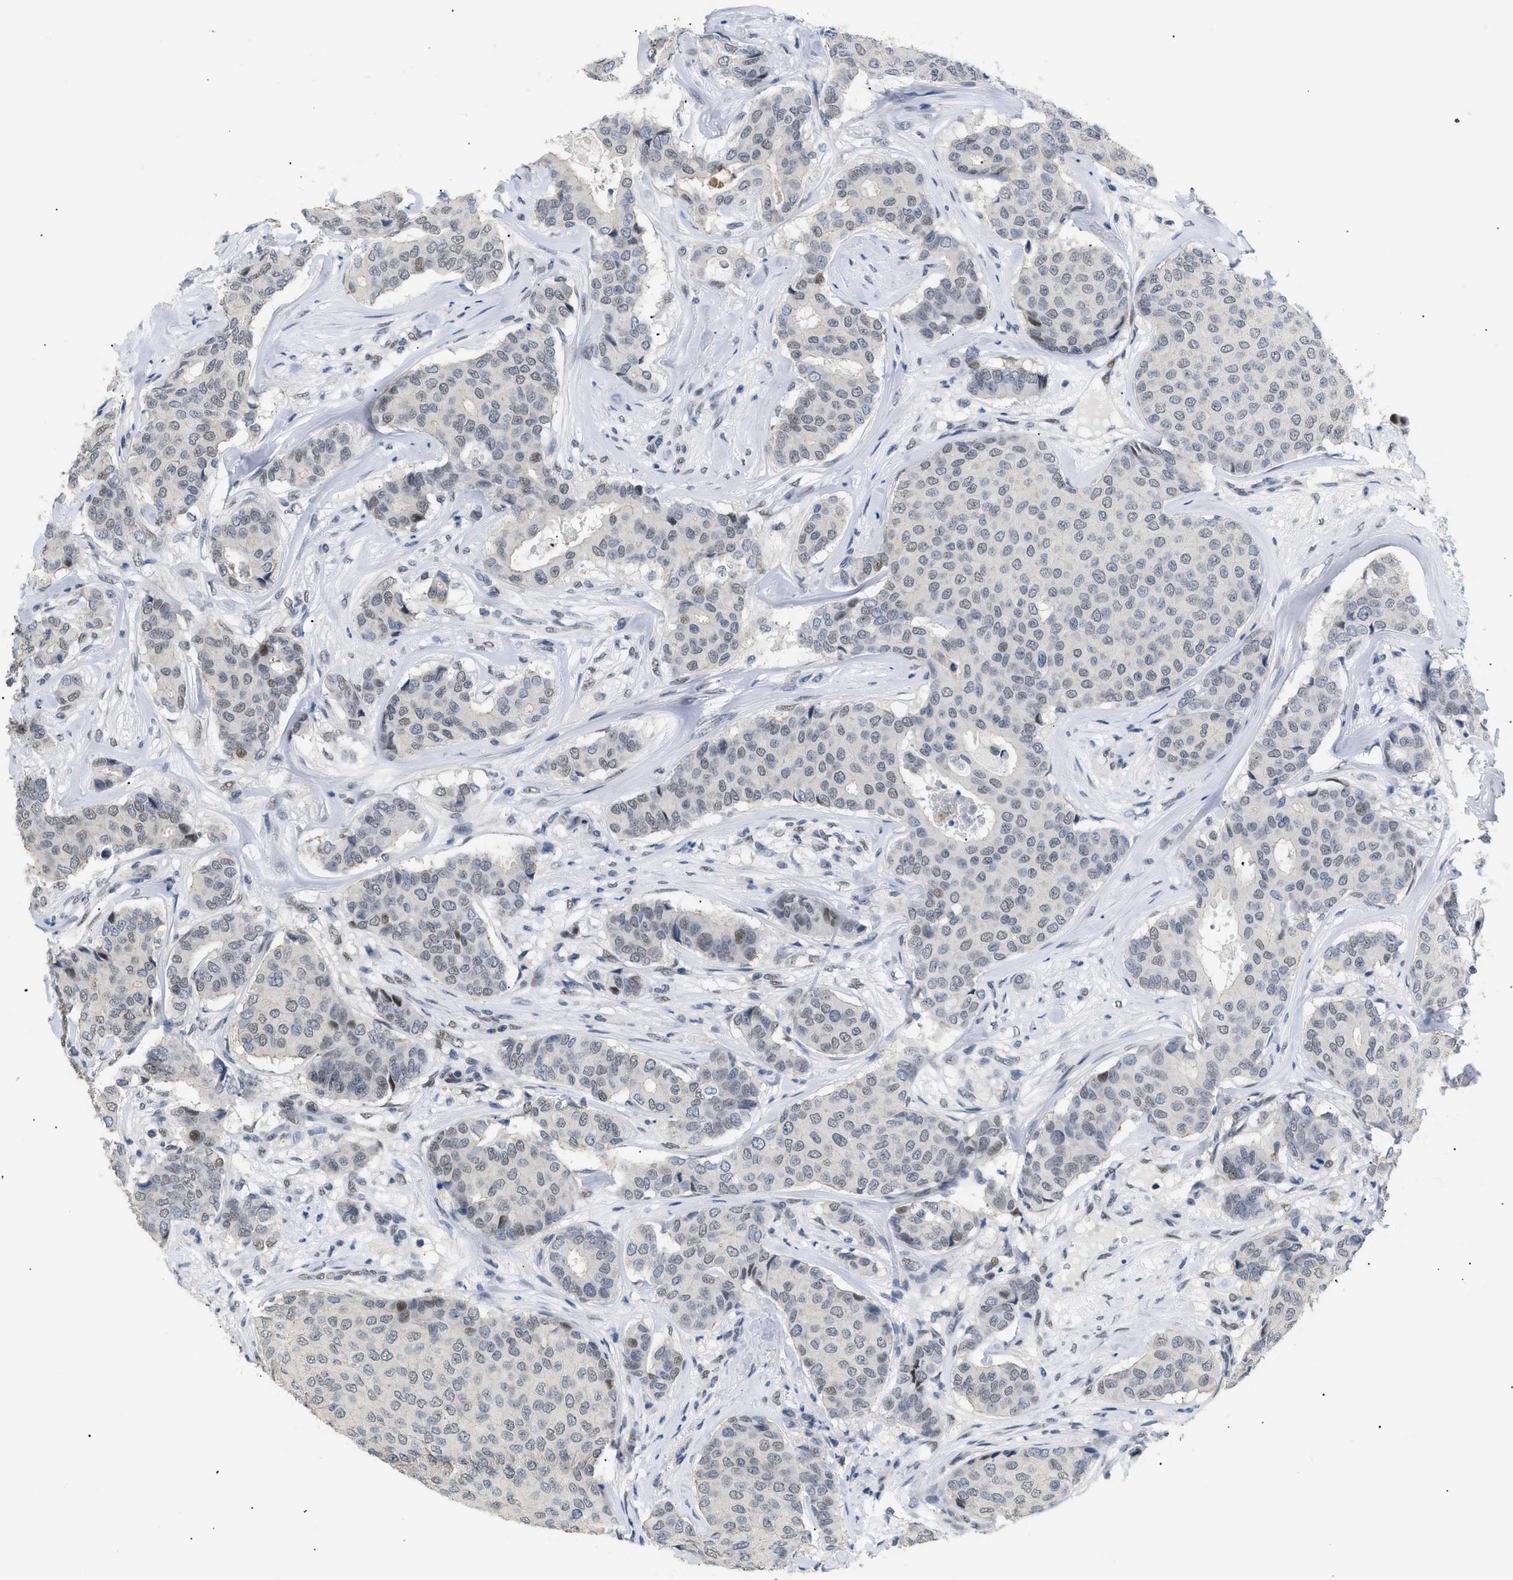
{"staining": {"intensity": "weak", "quantity": "<25%", "location": "nuclear"}, "tissue": "breast cancer", "cell_type": "Tumor cells", "image_type": "cancer", "snomed": [{"axis": "morphology", "description": "Duct carcinoma"}, {"axis": "topography", "description": "Breast"}], "caption": "DAB immunohistochemical staining of human breast infiltrating ductal carcinoma displays no significant positivity in tumor cells.", "gene": "KCNC3", "patient": {"sex": "female", "age": 75}}